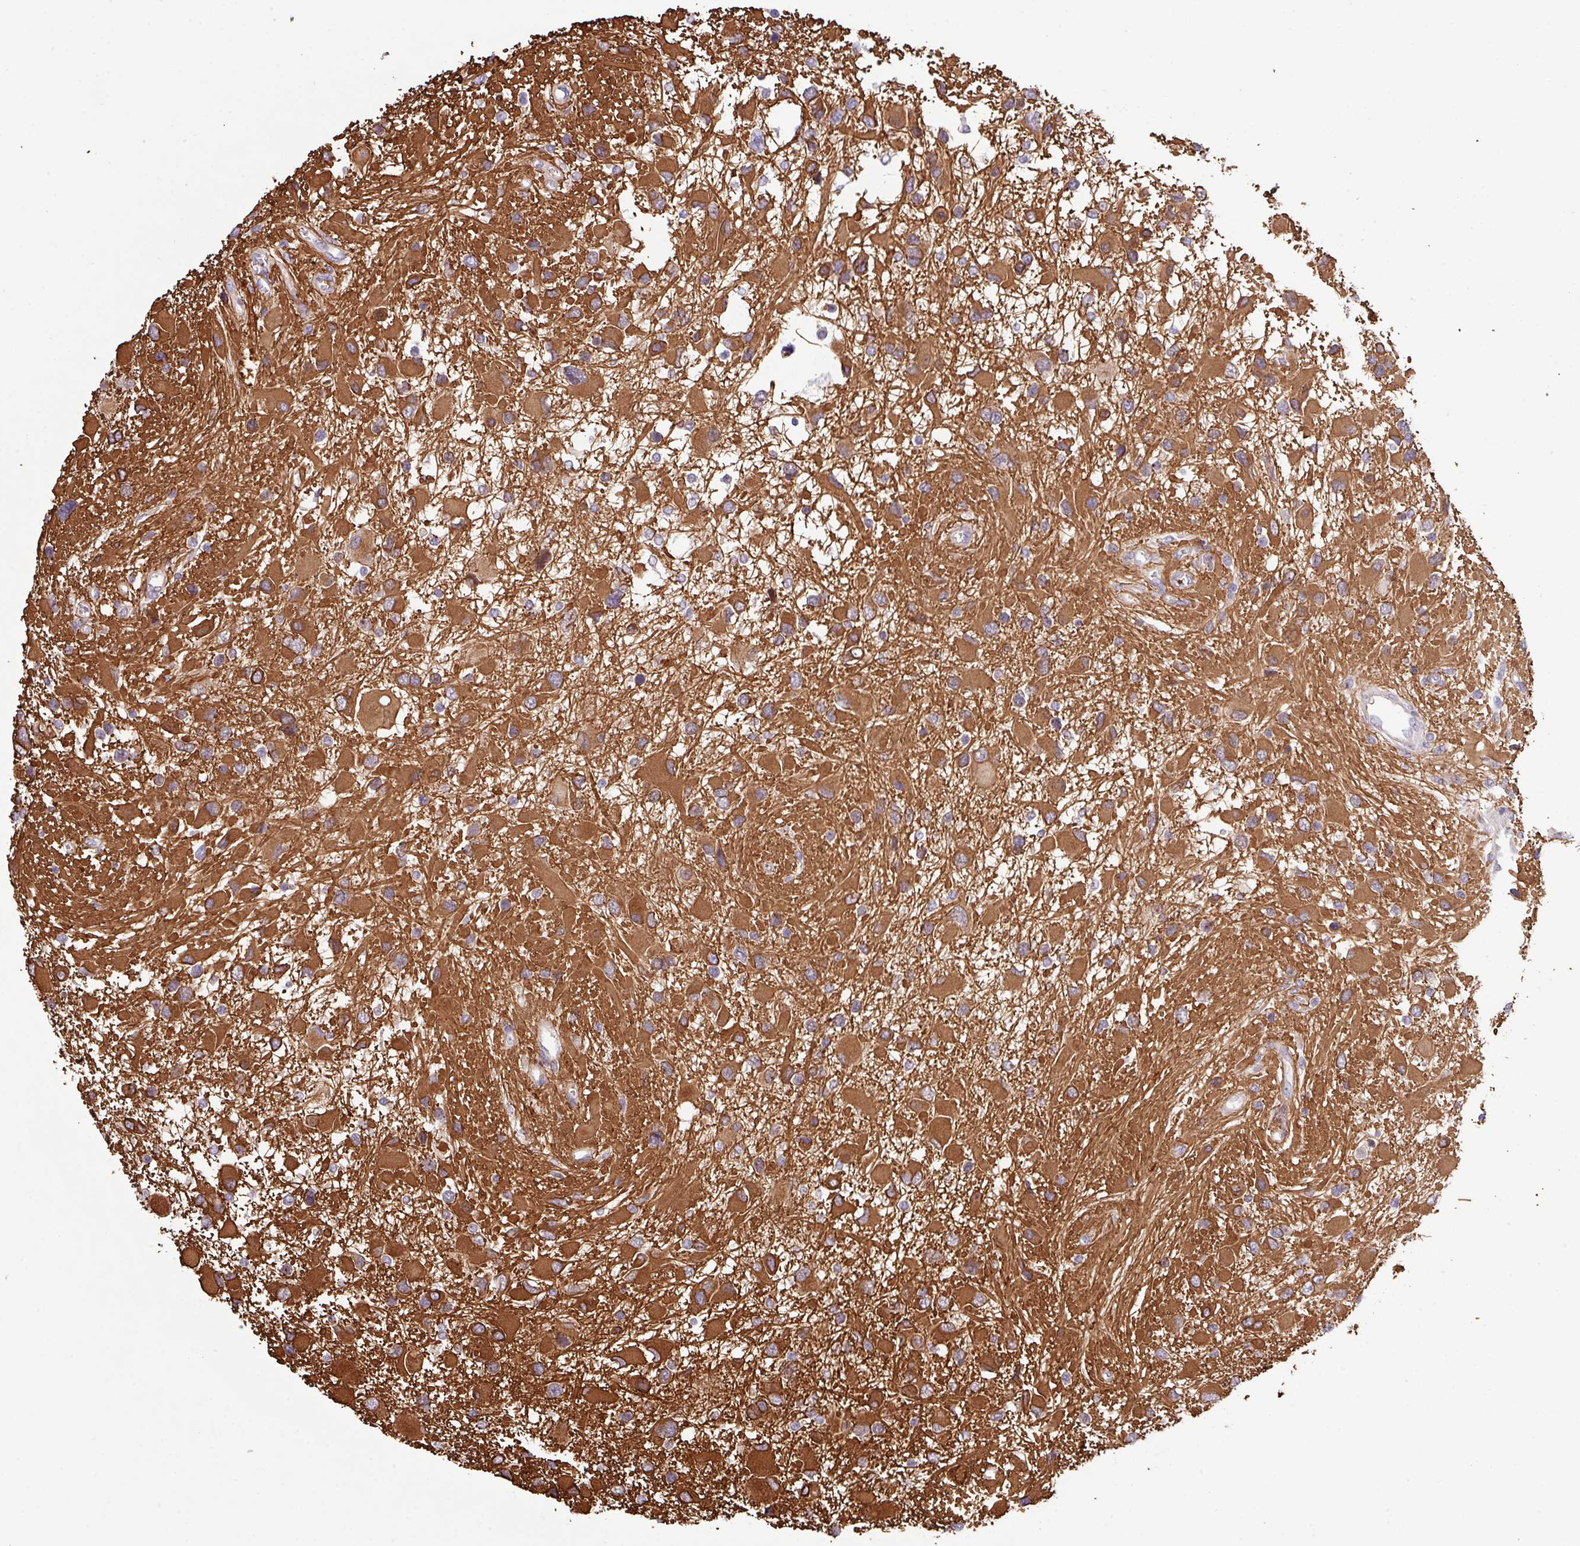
{"staining": {"intensity": "strong", "quantity": ">75%", "location": "cytoplasmic/membranous"}, "tissue": "glioma", "cell_type": "Tumor cells", "image_type": "cancer", "snomed": [{"axis": "morphology", "description": "Glioma, malignant, High grade"}, {"axis": "topography", "description": "Brain"}], "caption": "DAB immunohistochemical staining of glioma shows strong cytoplasmic/membranous protein staining in about >75% of tumor cells.", "gene": "DNAL1", "patient": {"sex": "male", "age": 53}}